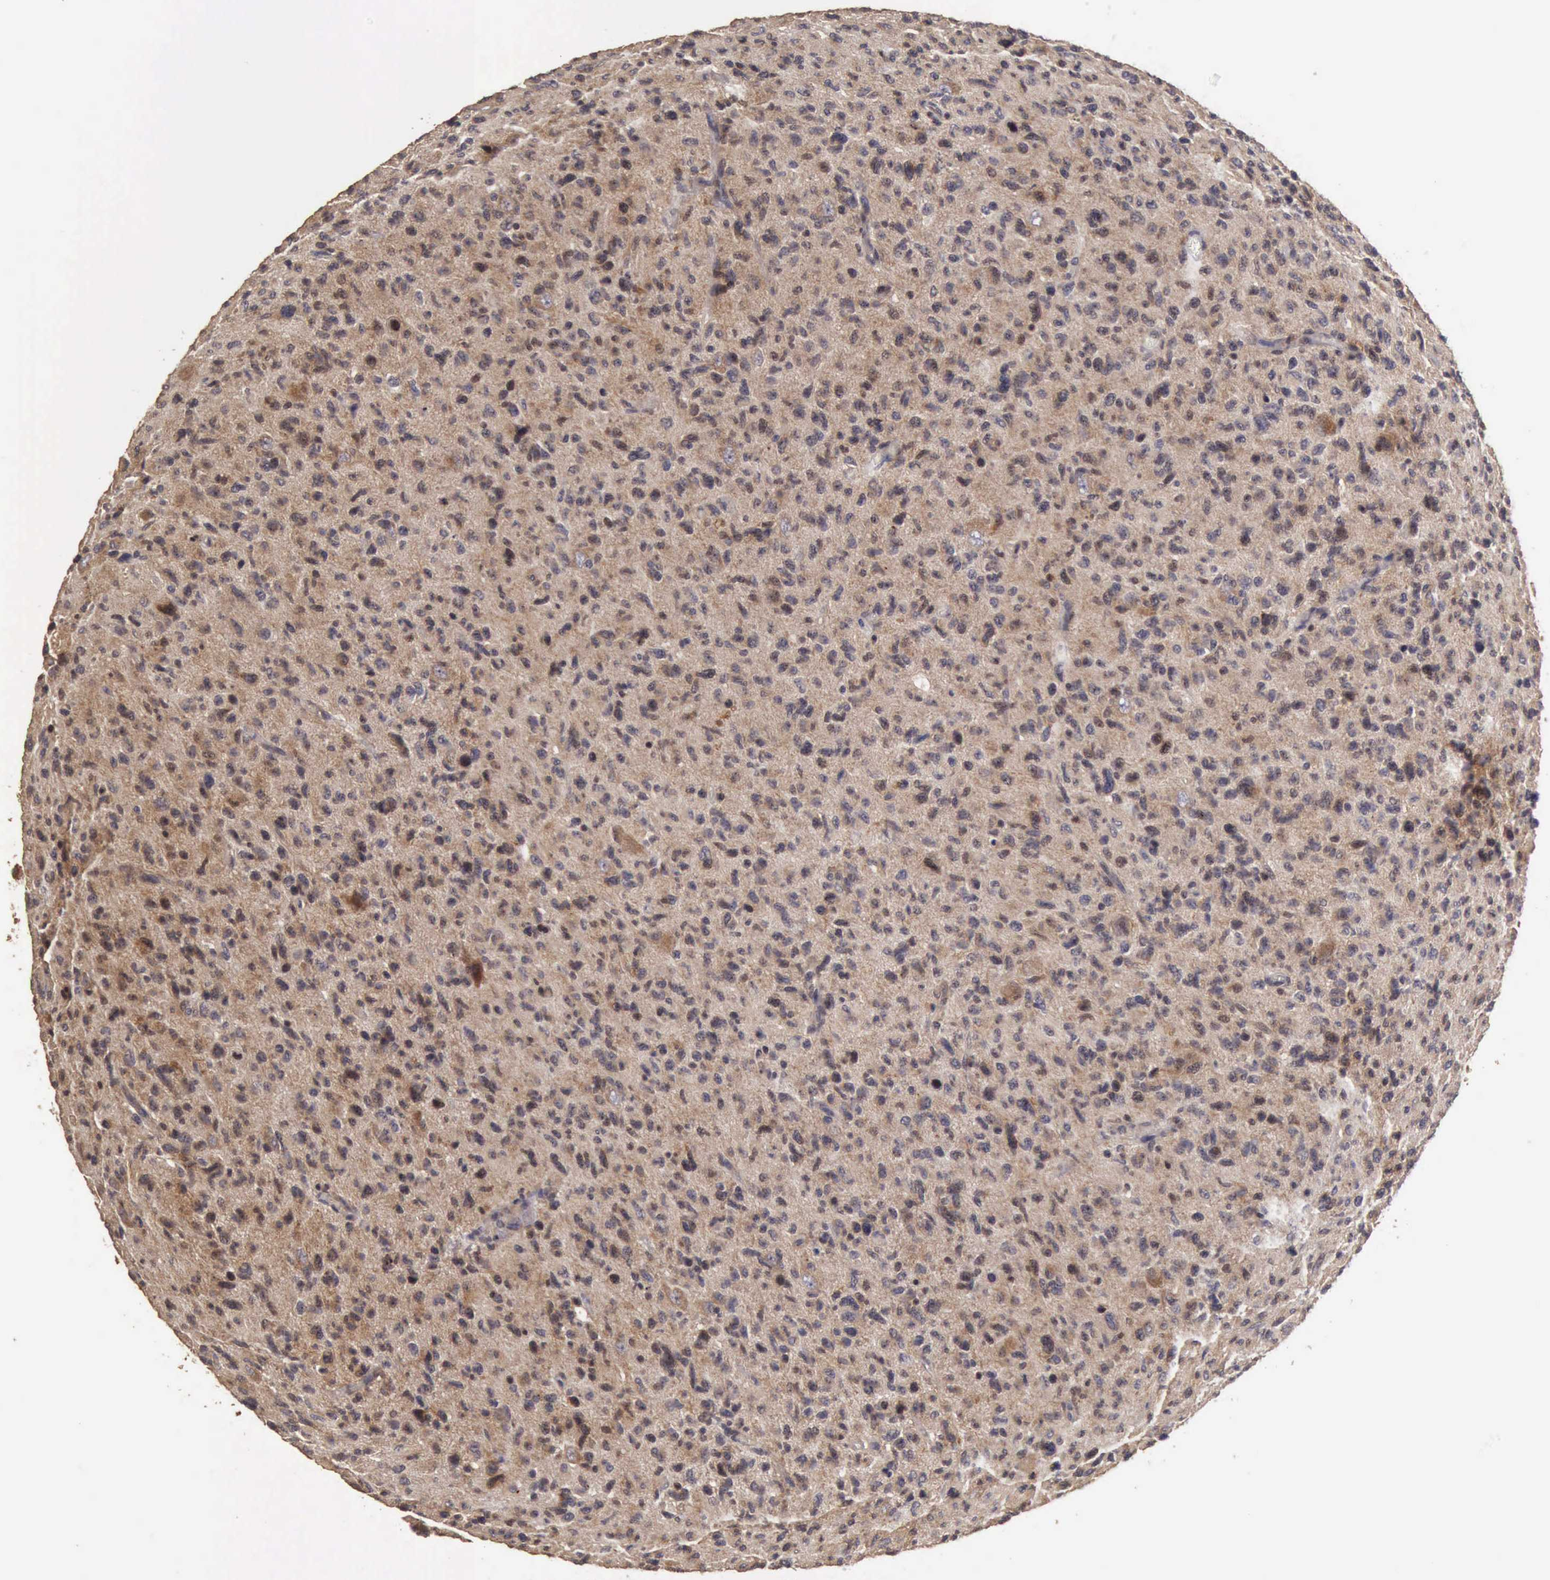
{"staining": {"intensity": "negative", "quantity": "none", "location": "none"}, "tissue": "glioma", "cell_type": "Tumor cells", "image_type": "cancer", "snomed": [{"axis": "morphology", "description": "Glioma, malignant, High grade"}, {"axis": "topography", "description": "Brain"}], "caption": "Tumor cells show no significant protein expression in malignant high-grade glioma. (DAB (3,3'-diaminobenzidine) immunohistochemistry (IHC) with hematoxylin counter stain).", "gene": "BMX", "patient": {"sex": "female", "age": 60}}